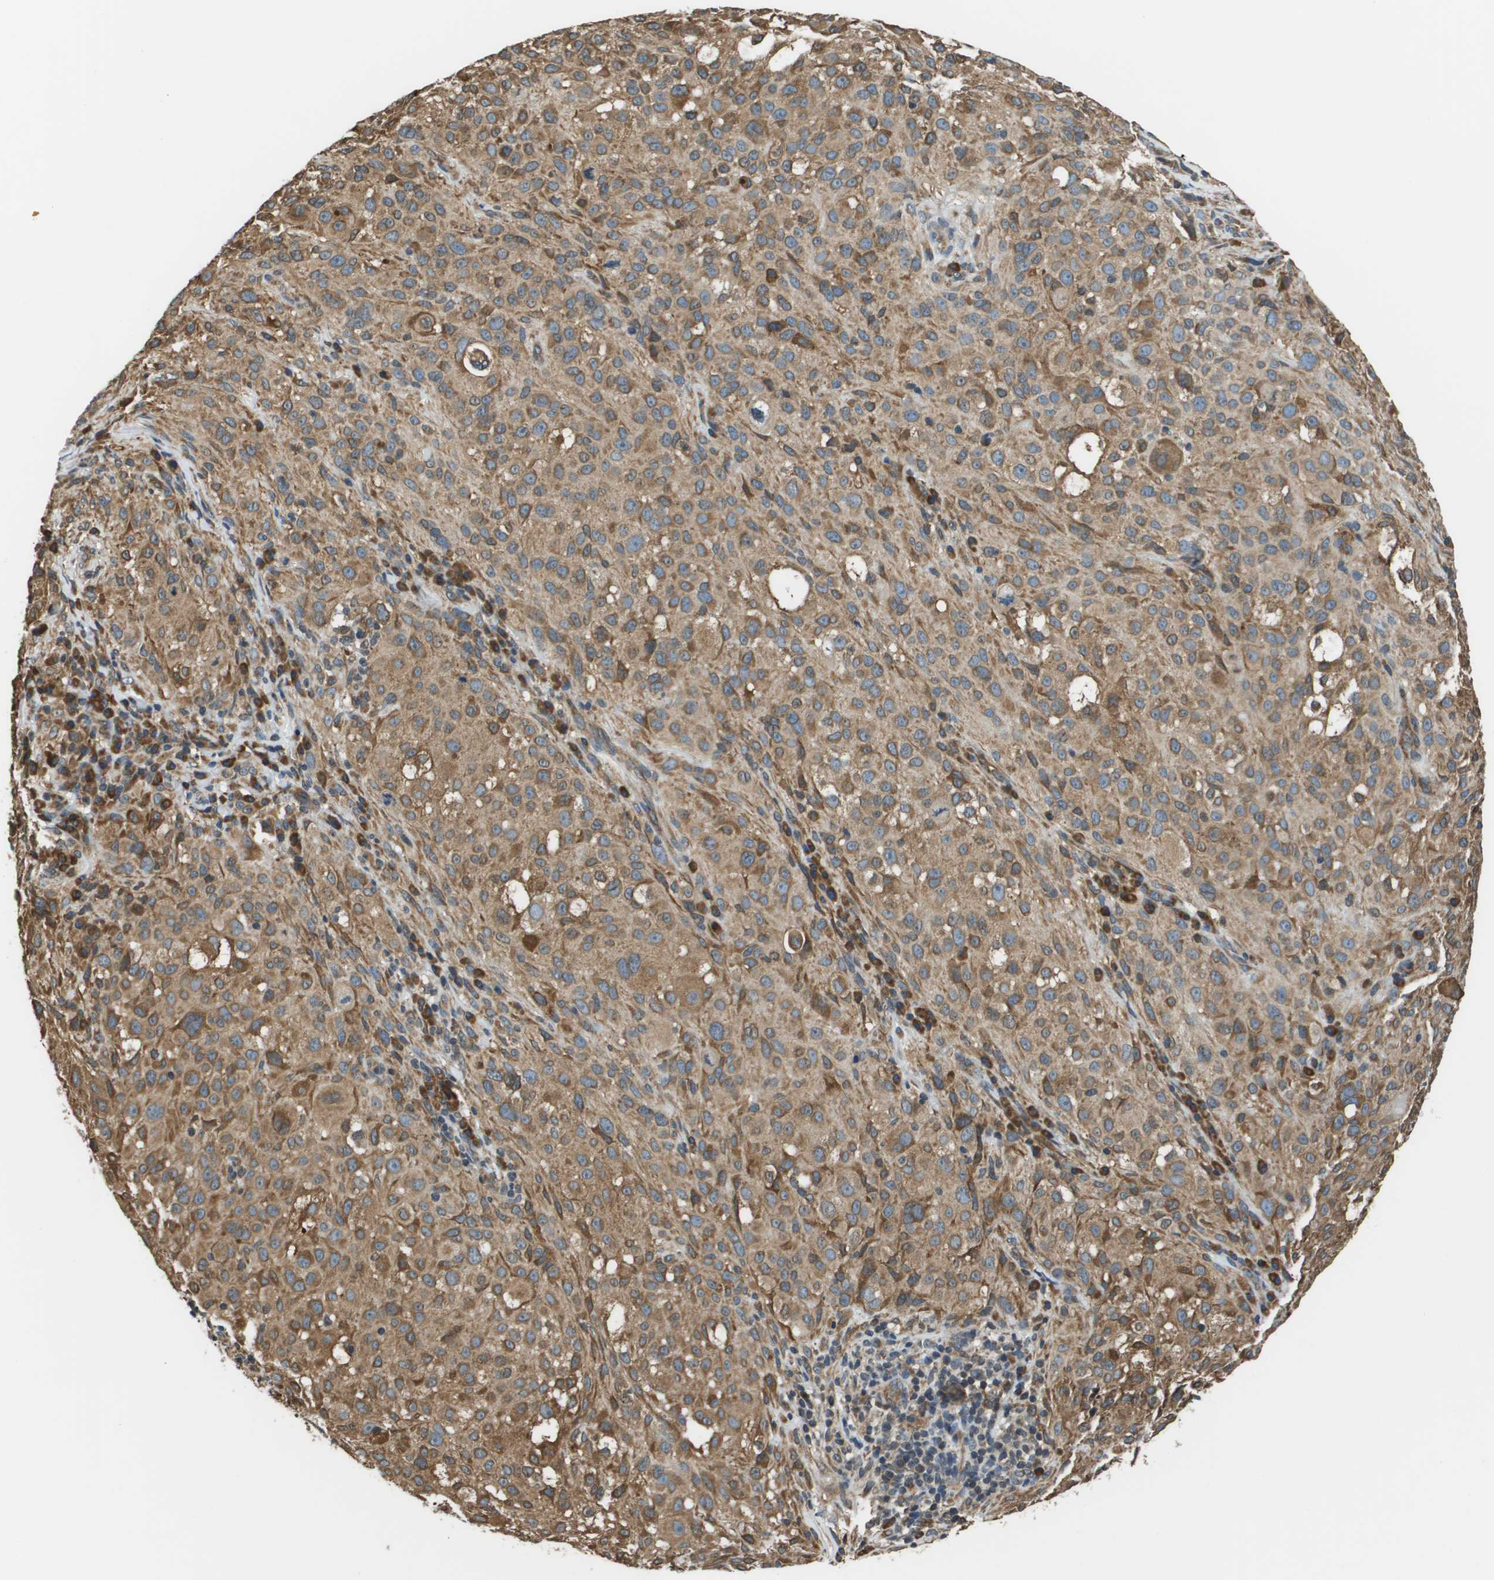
{"staining": {"intensity": "moderate", "quantity": ">75%", "location": "cytoplasmic/membranous"}, "tissue": "melanoma", "cell_type": "Tumor cells", "image_type": "cancer", "snomed": [{"axis": "morphology", "description": "Necrosis, NOS"}, {"axis": "morphology", "description": "Malignant melanoma, NOS"}, {"axis": "topography", "description": "Skin"}], "caption": "Malignant melanoma tissue exhibits moderate cytoplasmic/membranous expression in approximately >75% of tumor cells, visualized by immunohistochemistry. Immunohistochemistry stains the protein in brown and the nuclei are stained blue.", "gene": "SEC62", "patient": {"sex": "female", "age": 87}}